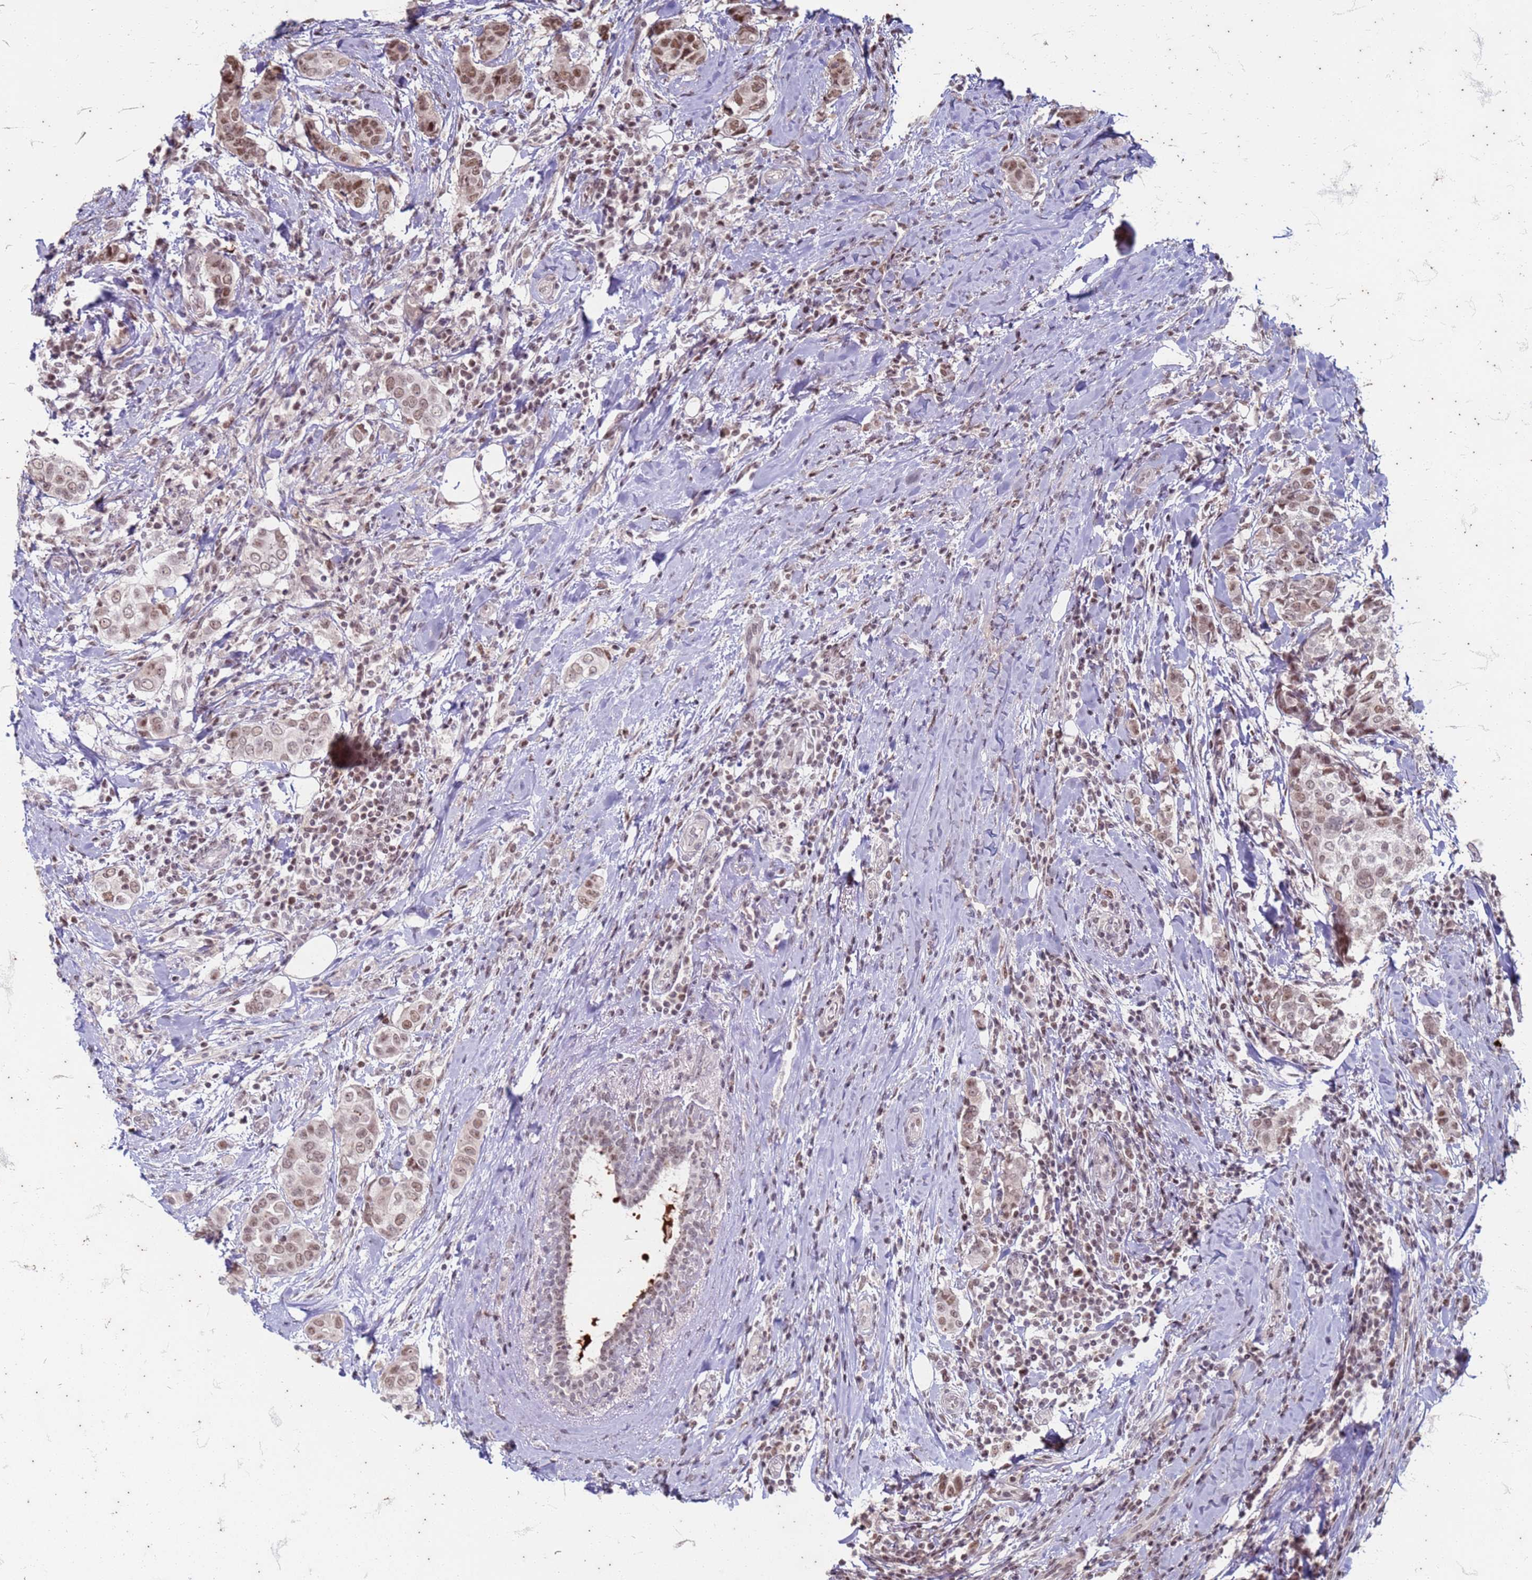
{"staining": {"intensity": "moderate", "quantity": "25%-75%", "location": "nuclear"}, "tissue": "breast cancer", "cell_type": "Tumor cells", "image_type": "cancer", "snomed": [{"axis": "morphology", "description": "Lobular carcinoma"}, {"axis": "topography", "description": "Breast"}], "caption": "Lobular carcinoma (breast) stained with IHC exhibits moderate nuclear expression in about 25%-75% of tumor cells.", "gene": "TRMT6", "patient": {"sex": "female", "age": 51}}